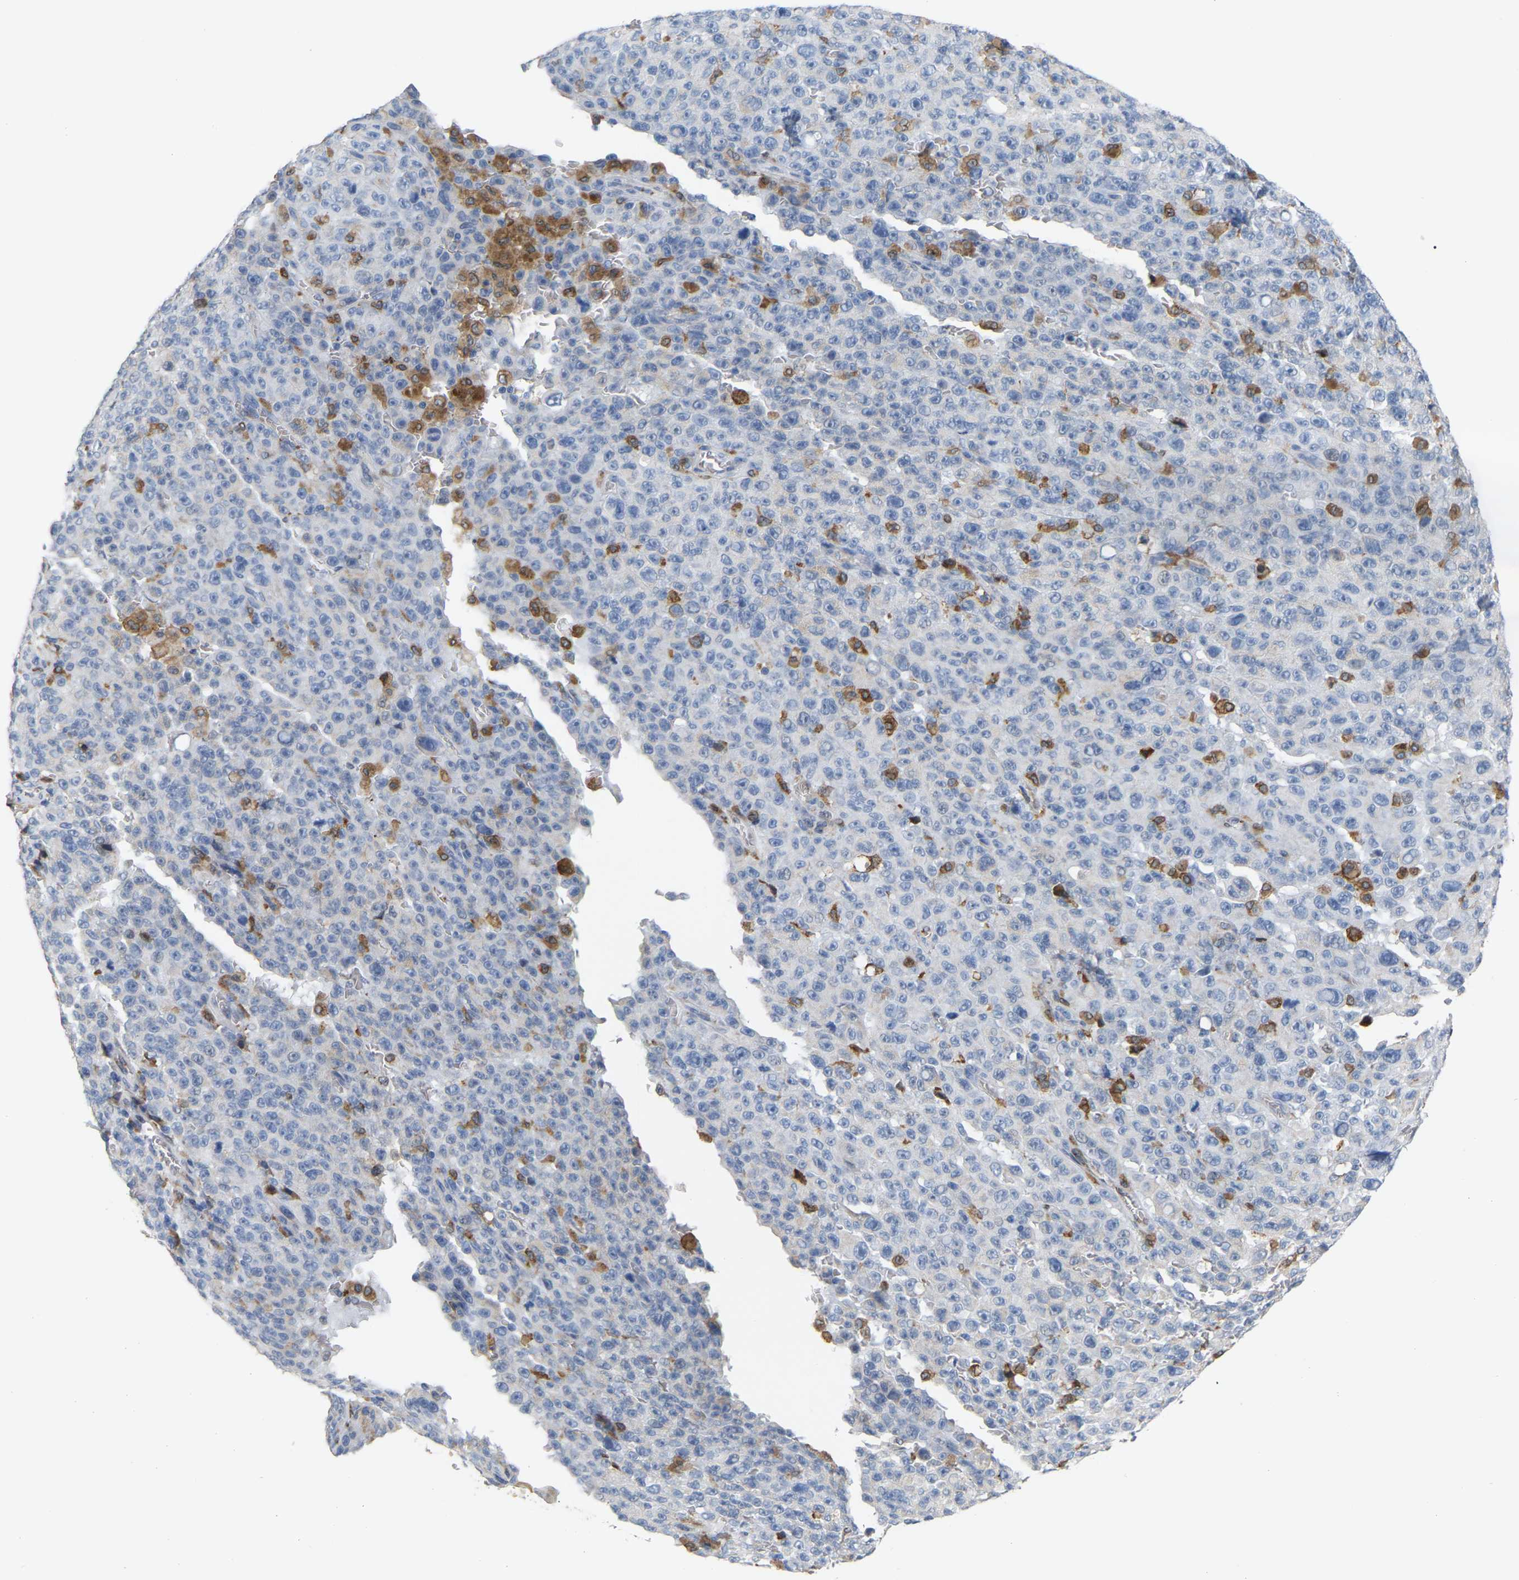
{"staining": {"intensity": "negative", "quantity": "none", "location": "none"}, "tissue": "melanoma", "cell_type": "Tumor cells", "image_type": "cancer", "snomed": [{"axis": "morphology", "description": "Malignant melanoma, NOS"}, {"axis": "topography", "description": "Skin"}], "caption": "Malignant melanoma was stained to show a protein in brown. There is no significant positivity in tumor cells.", "gene": "PTGS1", "patient": {"sex": "female", "age": 82}}